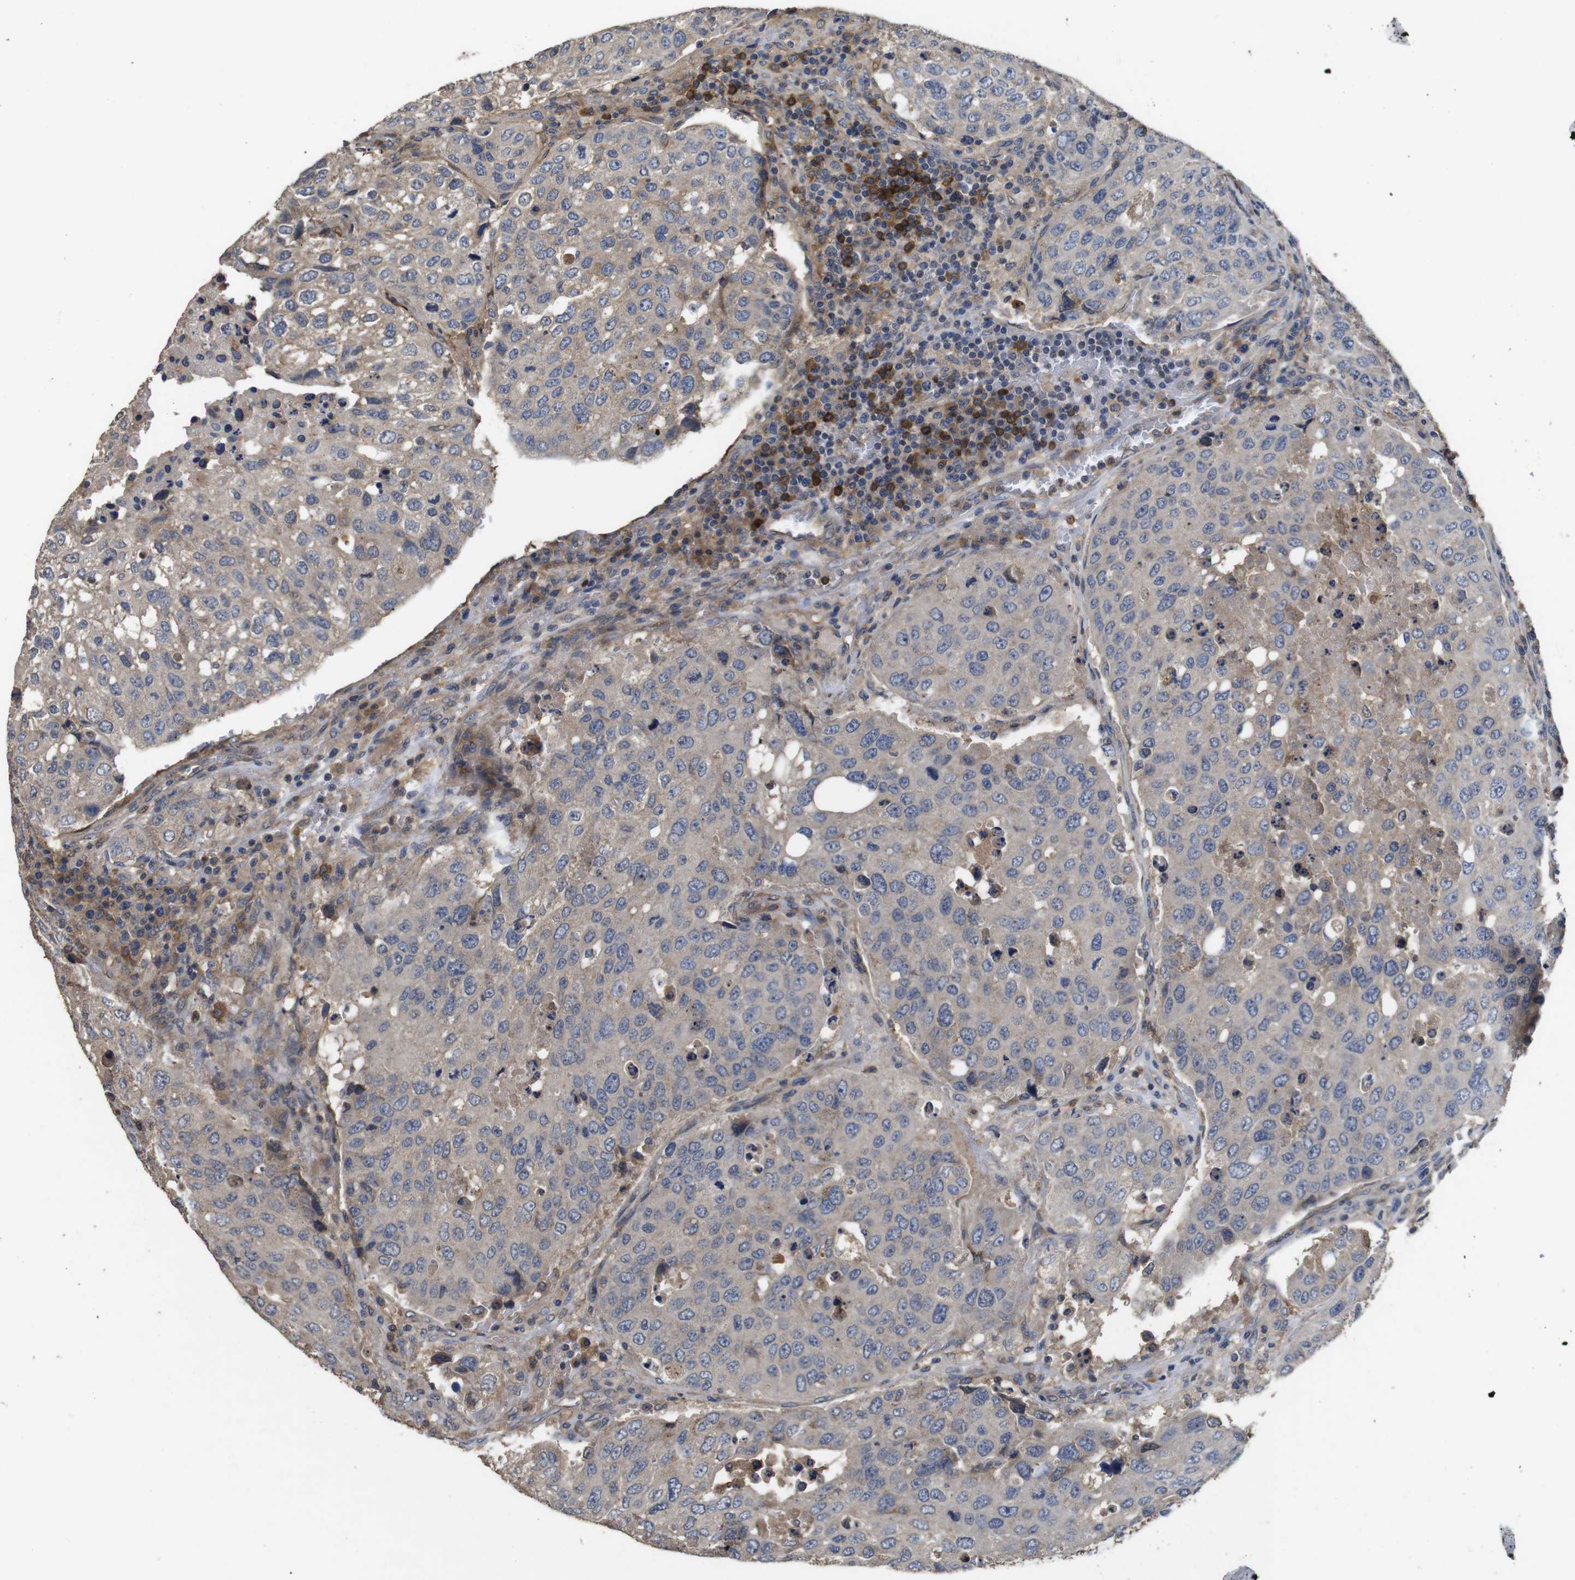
{"staining": {"intensity": "weak", "quantity": "25%-75%", "location": "cytoplasmic/membranous"}, "tissue": "urothelial cancer", "cell_type": "Tumor cells", "image_type": "cancer", "snomed": [{"axis": "morphology", "description": "Urothelial carcinoma, High grade"}, {"axis": "topography", "description": "Lymph node"}, {"axis": "topography", "description": "Urinary bladder"}], "caption": "Immunohistochemical staining of urothelial cancer exhibits weak cytoplasmic/membranous protein staining in about 25%-75% of tumor cells.", "gene": "ARHGAP24", "patient": {"sex": "male", "age": 51}}